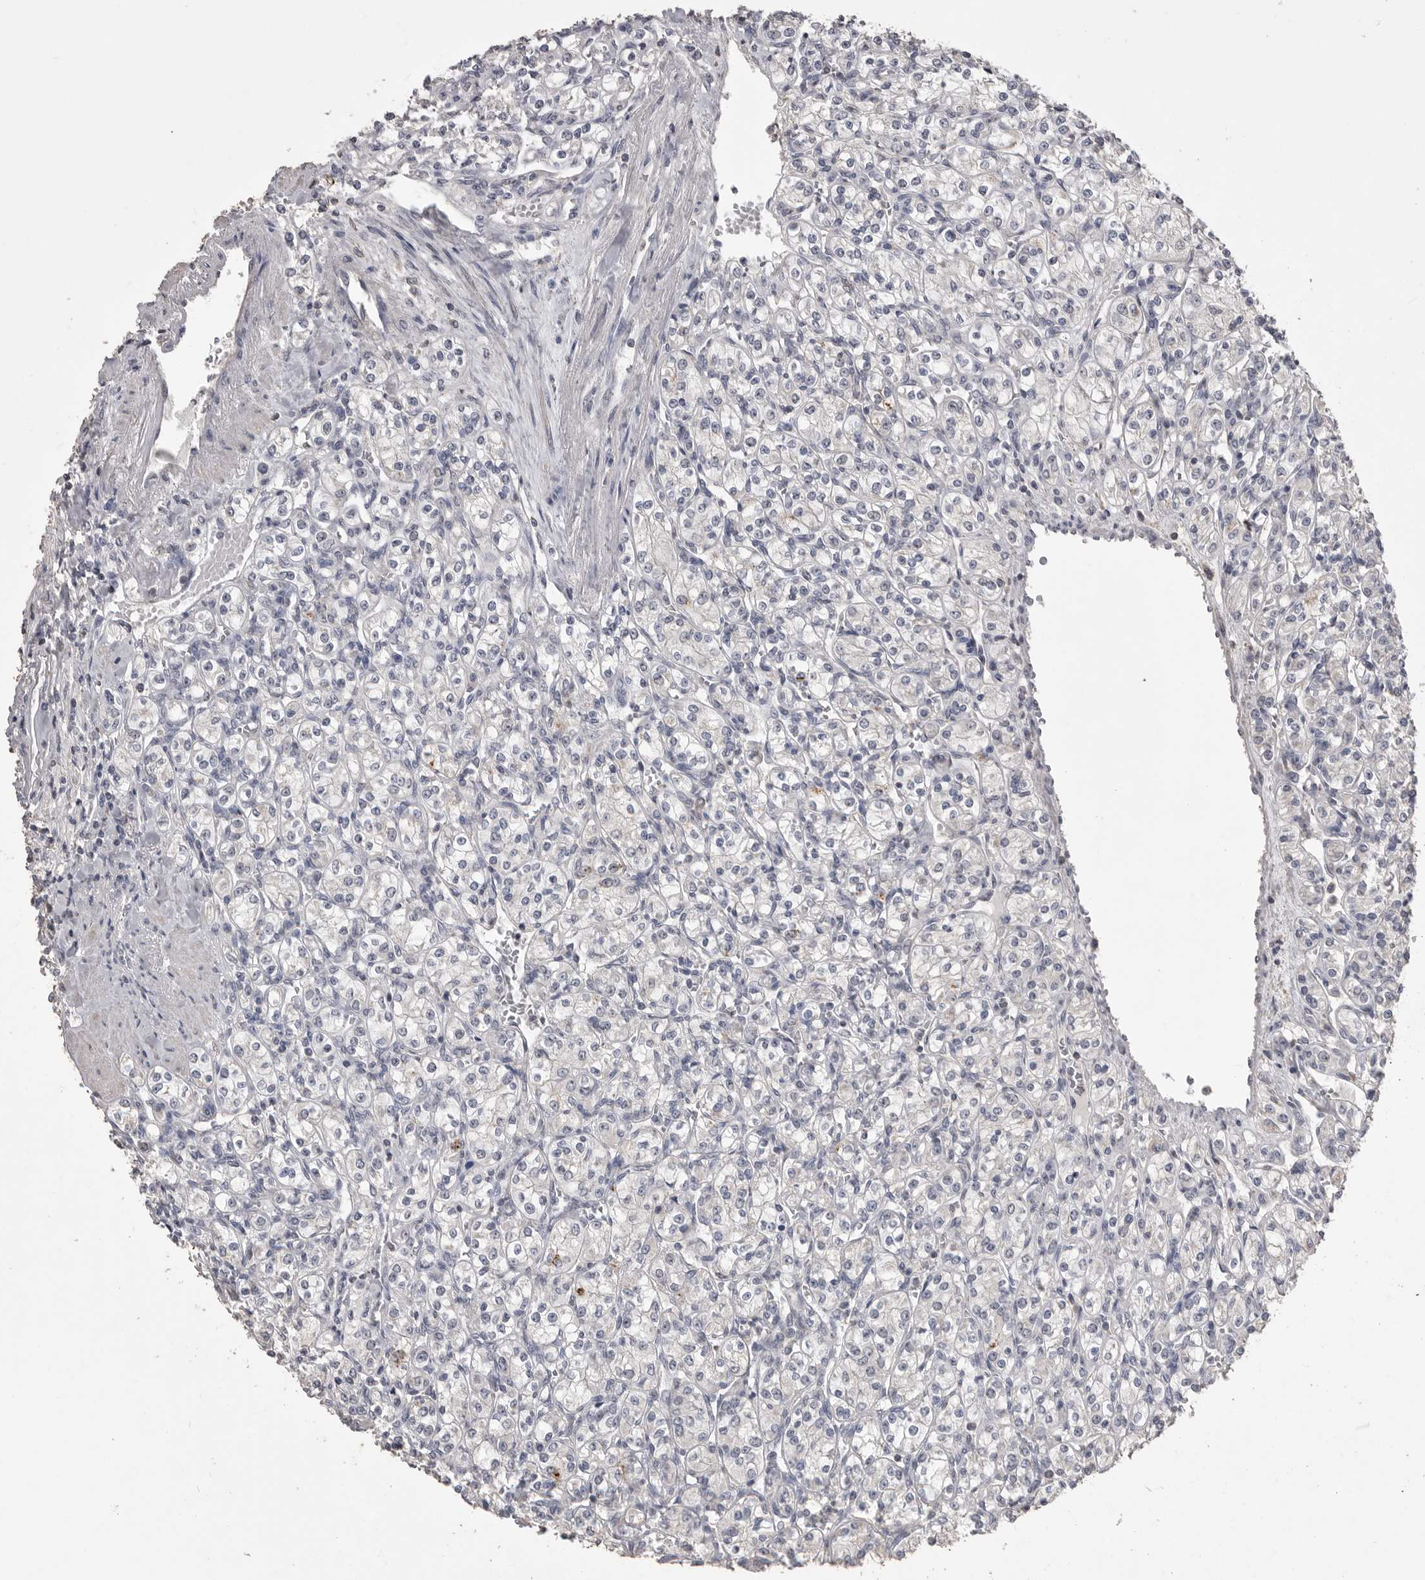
{"staining": {"intensity": "negative", "quantity": "none", "location": "none"}, "tissue": "renal cancer", "cell_type": "Tumor cells", "image_type": "cancer", "snomed": [{"axis": "morphology", "description": "Adenocarcinoma, NOS"}, {"axis": "topography", "description": "Kidney"}], "caption": "High magnification brightfield microscopy of renal cancer stained with DAB (brown) and counterstained with hematoxylin (blue): tumor cells show no significant positivity.", "gene": "MMP7", "patient": {"sex": "male", "age": 77}}